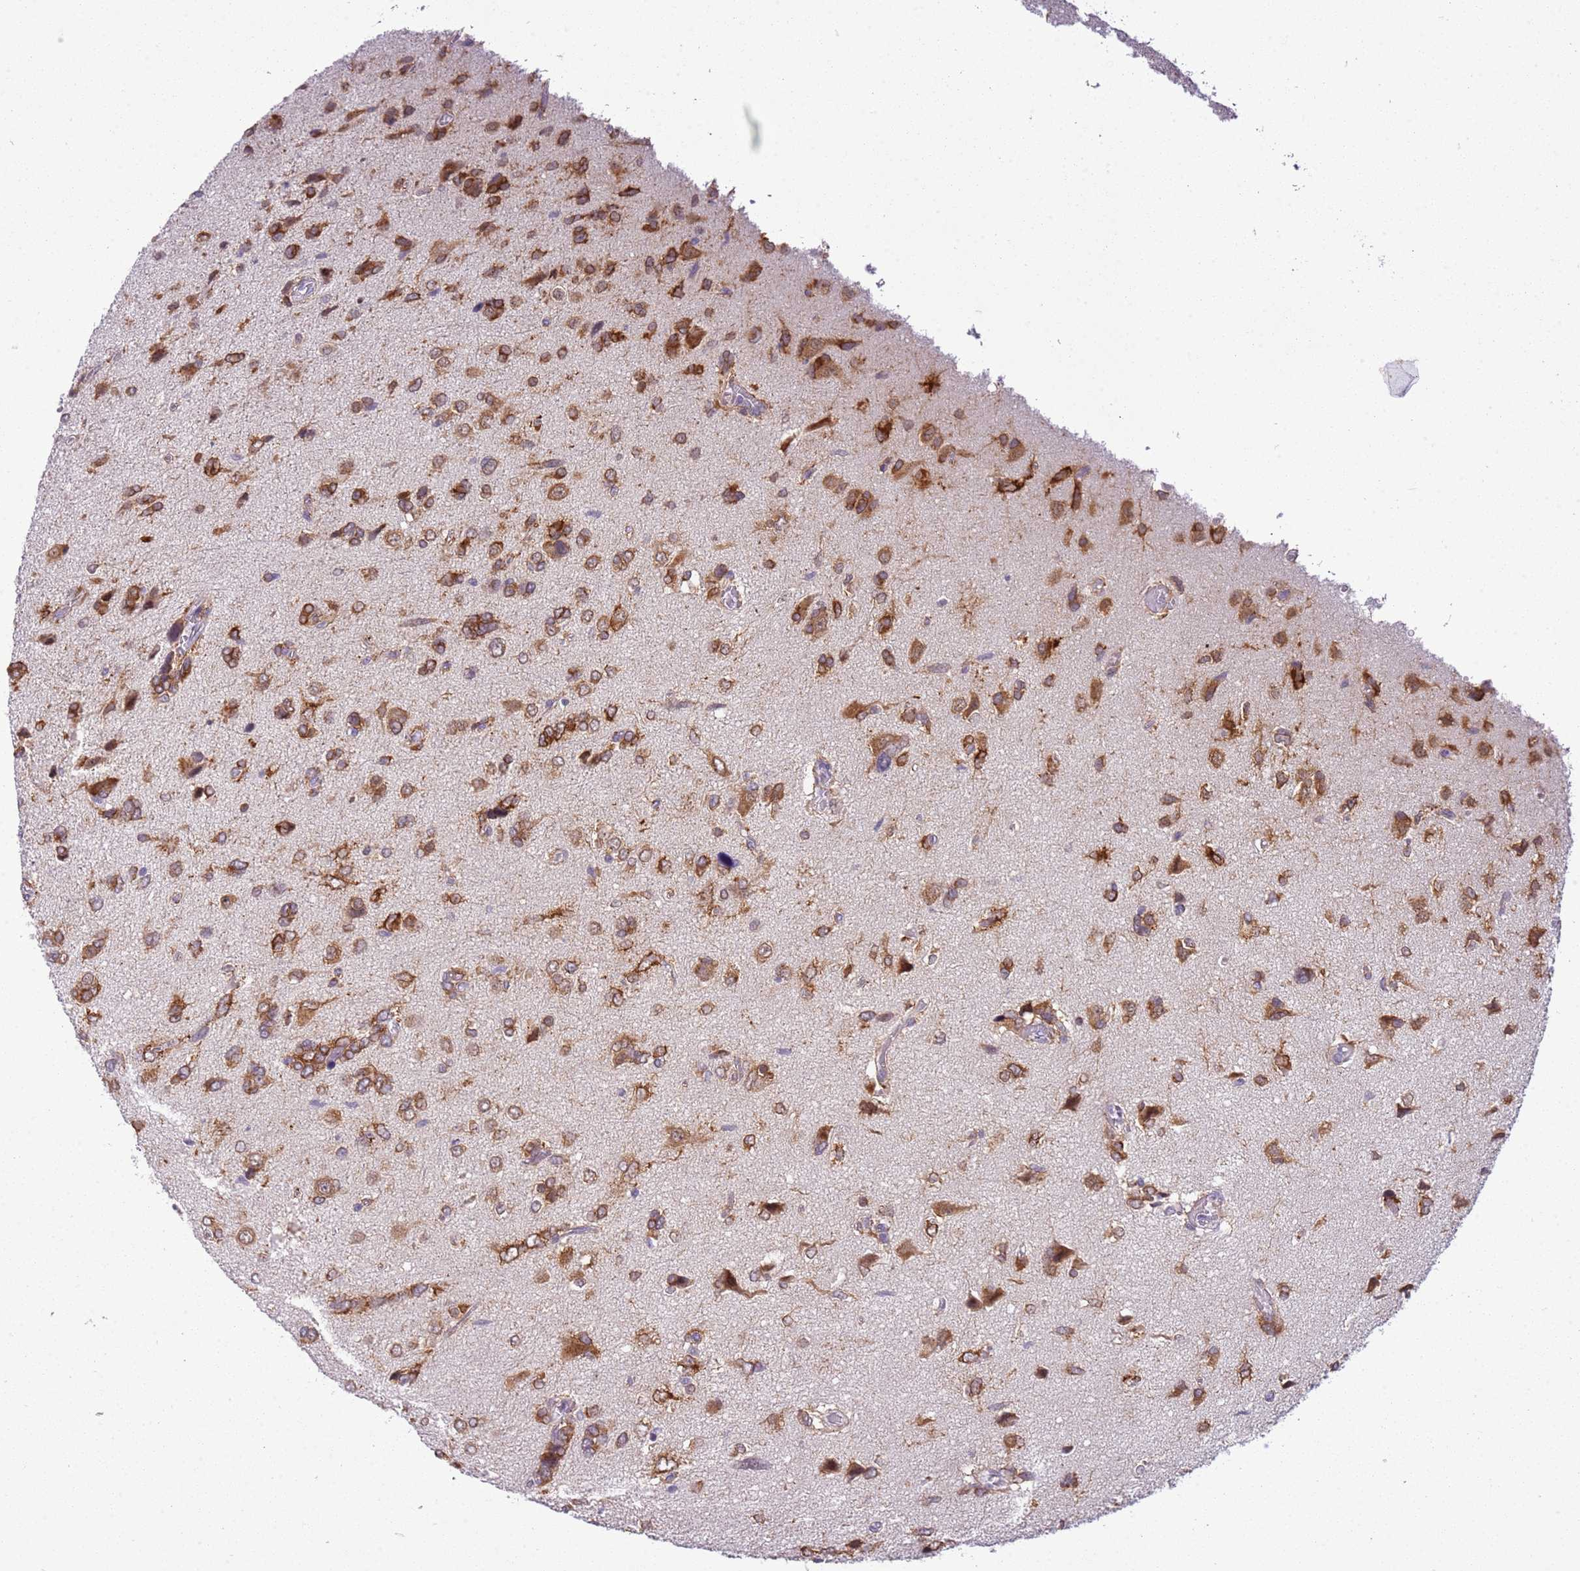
{"staining": {"intensity": "moderate", "quantity": ">75%", "location": "cytoplasmic/membranous"}, "tissue": "glioma", "cell_type": "Tumor cells", "image_type": "cancer", "snomed": [{"axis": "morphology", "description": "Glioma, malignant, High grade"}, {"axis": "topography", "description": "Brain"}], "caption": "This is a histology image of immunohistochemistry (IHC) staining of glioma, which shows moderate expression in the cytoplasmic/membranous of tumor cells.", "gene": "FAM120C", "patient": {"sex": "female", "age": 59}}